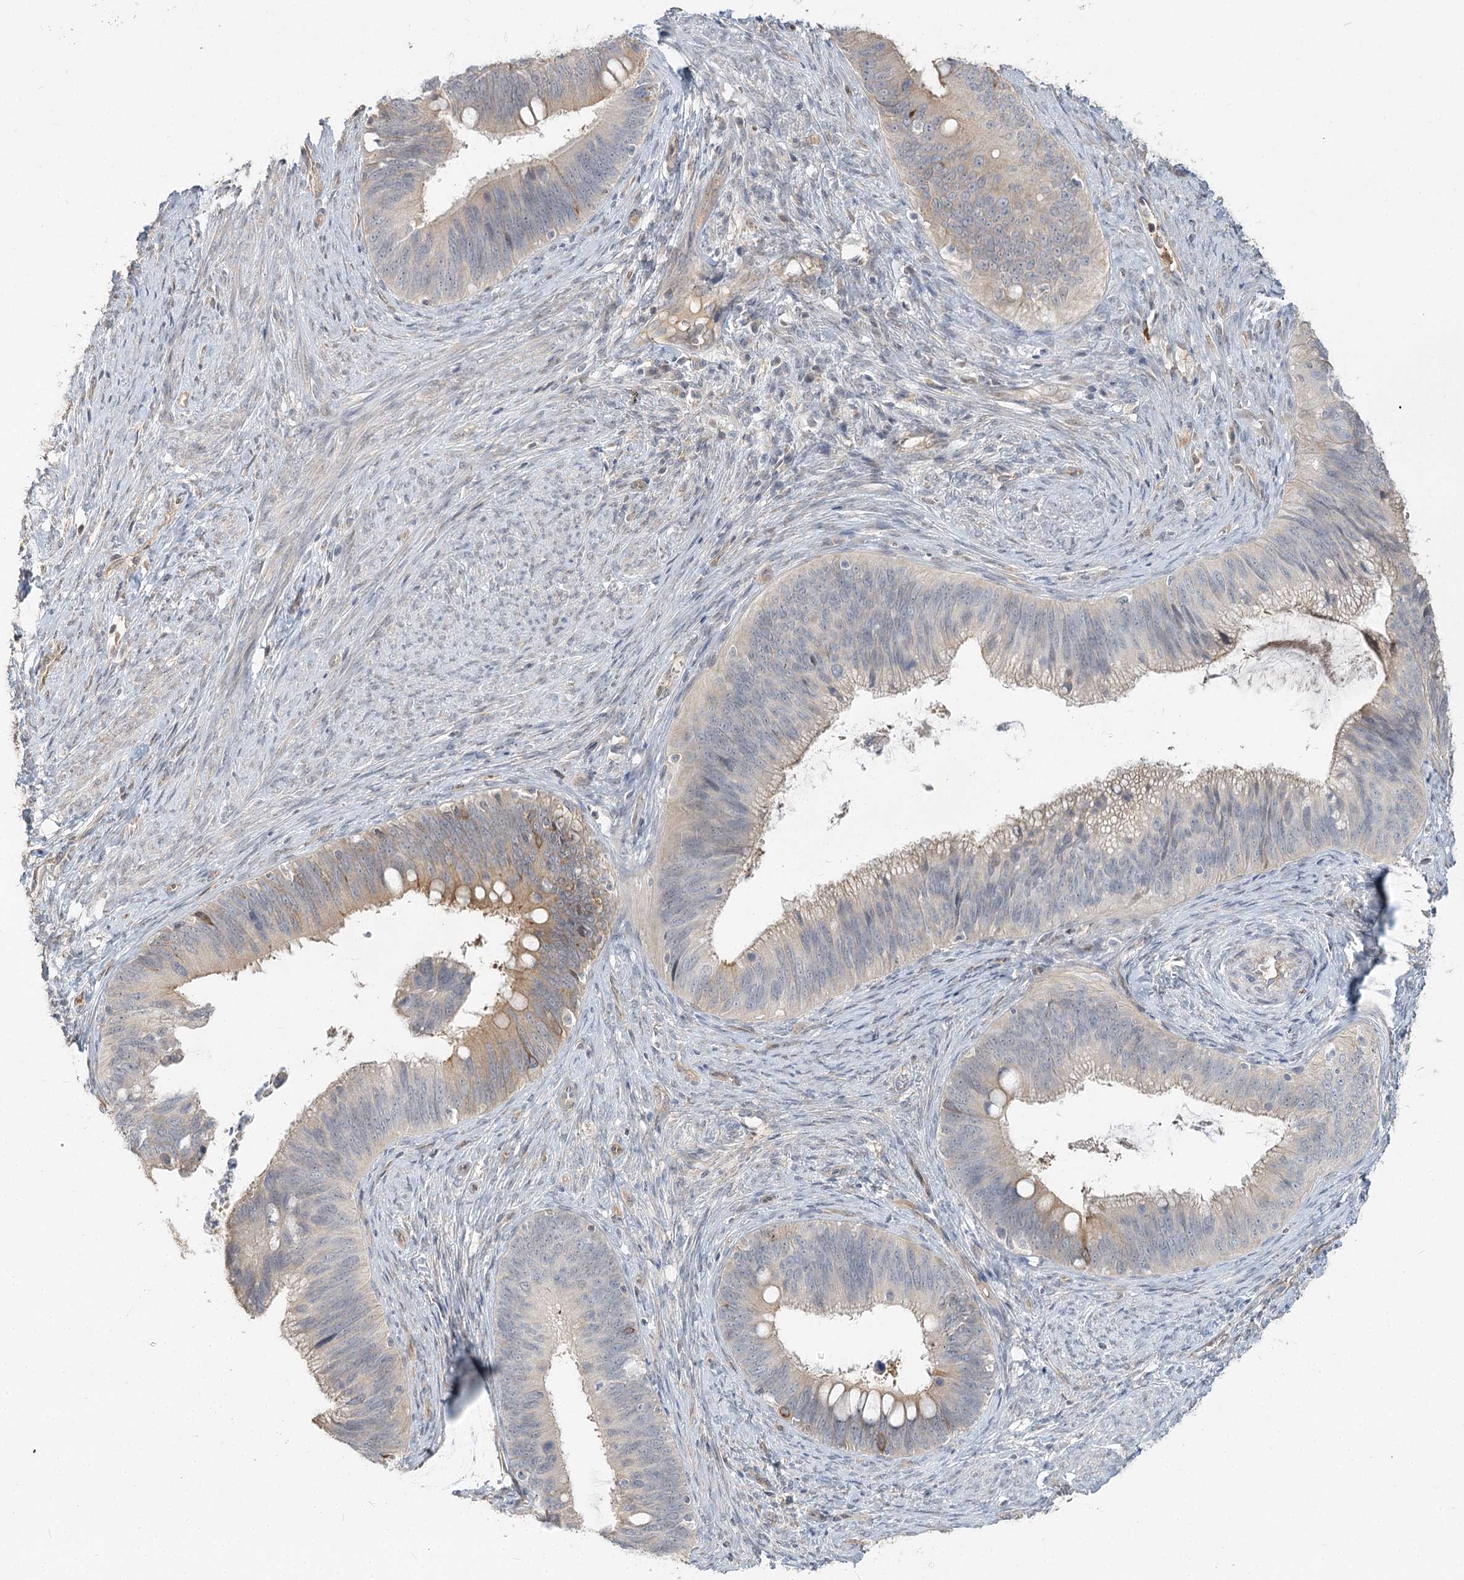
{"staining": {"intensity": "moderate", "quantity": "<25%", "location": "cytoplasmic/membranous"}, "tissue": "cervical cancer", "cell_type": "Tumor cells", "image_type": "cancer", "snomed": [{"axis": "morphology", "description": "Adenocarcinoma, NOS"}, {"axis": "topography", "description": "Cervix"}], "caption": "DAB immunohistochemical staining of human cervical cancer demonstrates moderate cytoplasmic/membranous protein positivity in about <25% of tumor cells.", "gene": "GUCY2C", "patient": {"sex": "female", "age": 42}}